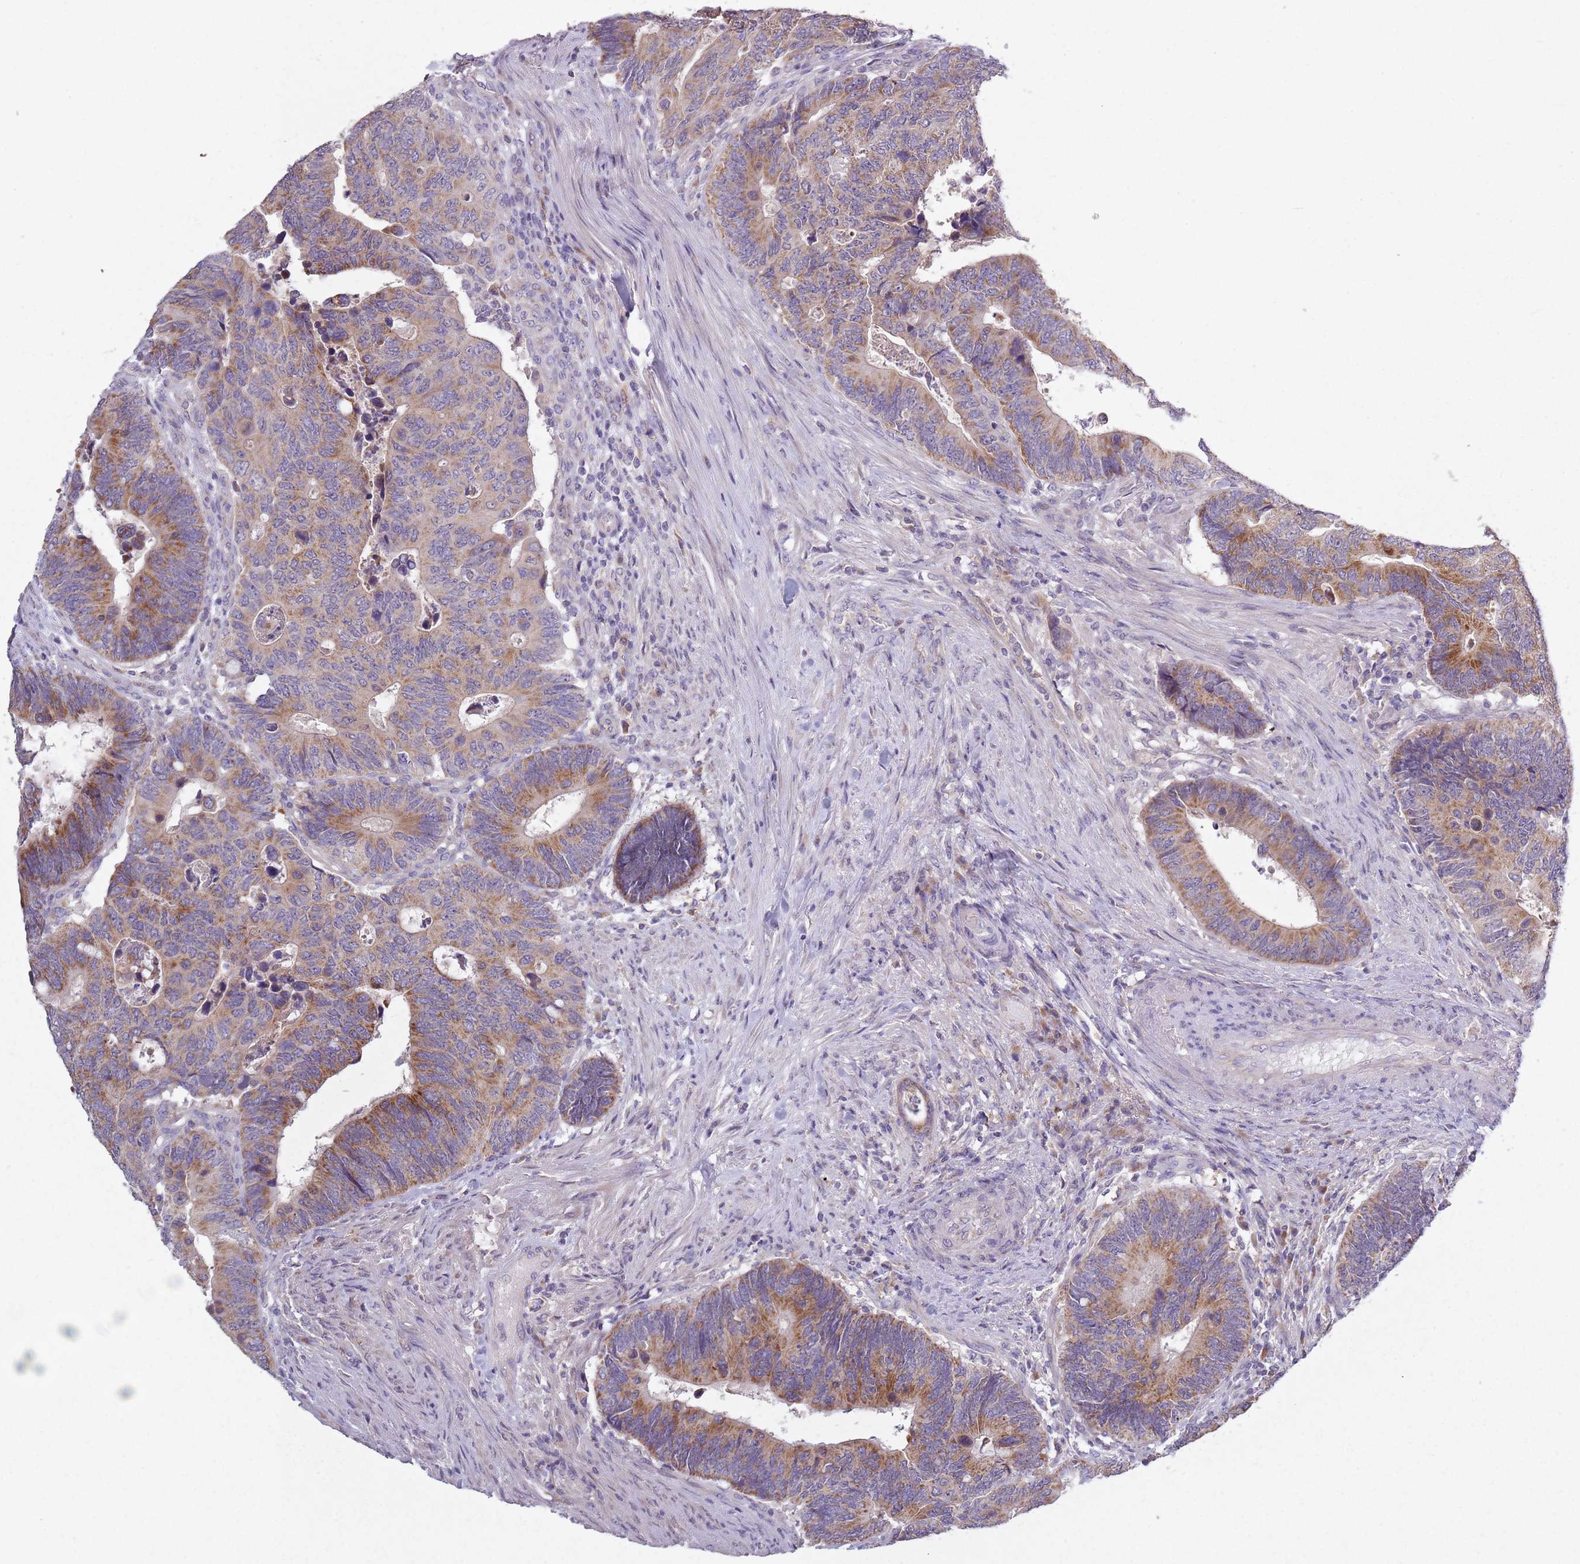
{"staining": {"intensity": "moderate", "quantity": ">75%", "location": "cytoplasmic/membranous"}, "tissue": "colorectal cancer", "cell_type": "Tumor cells", "image_type": "cancer", "snomed": [{"axis": "morphology", "description": "Adenocarcinoma, NOS"}, {"axis": "topography", "description": "Colon"}], "caption": "Moderate cytoplasmic/membranous staining is appreciated in approximately >75% of tumor cells in colorectal adenocarcinoma.", "gene": "COQ5", "patient": {"sex": "male", "age": 87}}